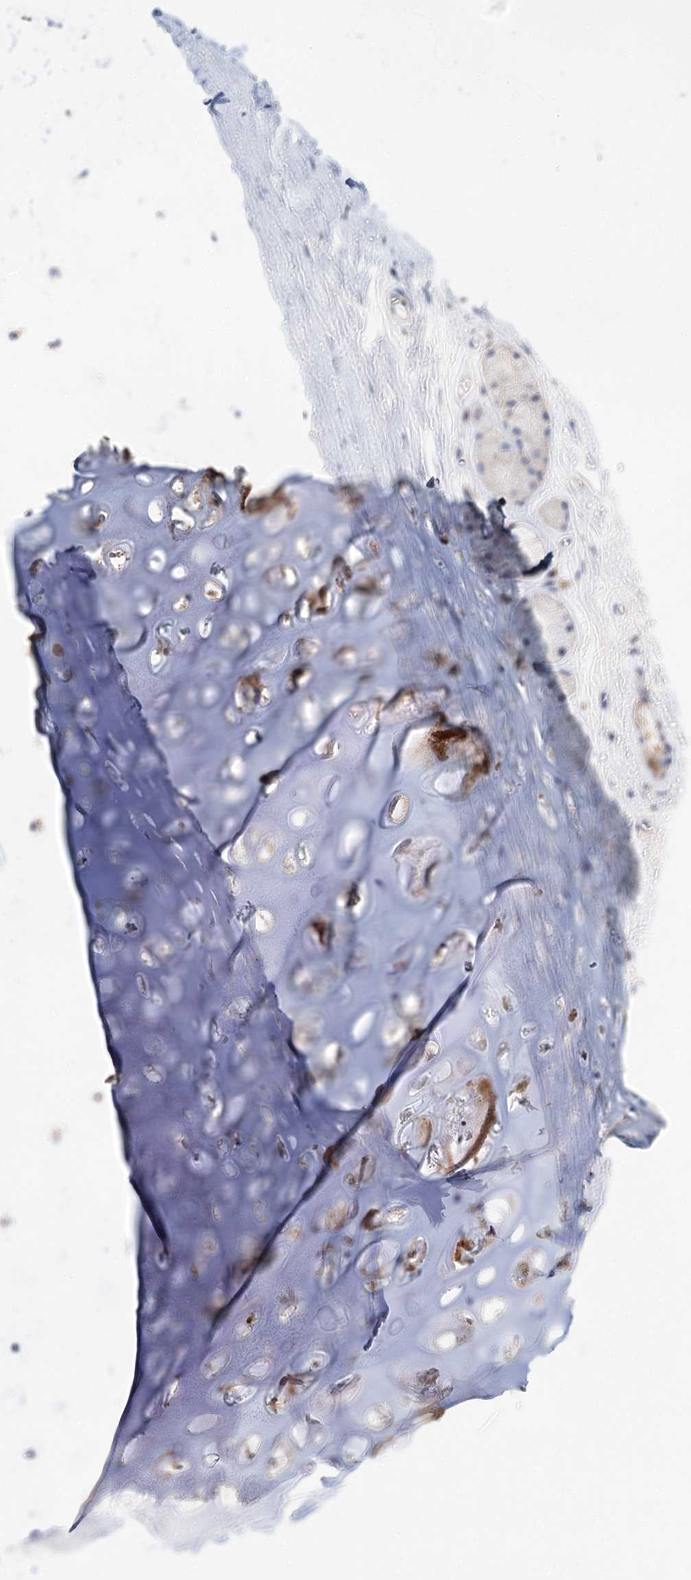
{"staining": {"intensity": "negative", "quantity": "none", "location": "none"}, "tissue": "adipose tissue", "cell_type": "Adipocytes", "image_type": "normal", "snomed": [{"axis": "morphology", "description": "Normal tissue, NOS"}, {"axis": "topography", "description": "Lymph node"}, {"axis": "topography", "description": "Bronchus"}], "caption": "Immunohistochemistry histopathology image of normal adipose tissue stained for a protein (brown), which demonstrates no positivity in adipocytes. Brightfield microscopy of immunohistochemistry stained with DAB (3,3'-diaminobenzidine) (brown) and hematoxylin (blue), captured at high magnification.", "gene": "CFAP46", "patient": {"sex": "male", "age": 63}}